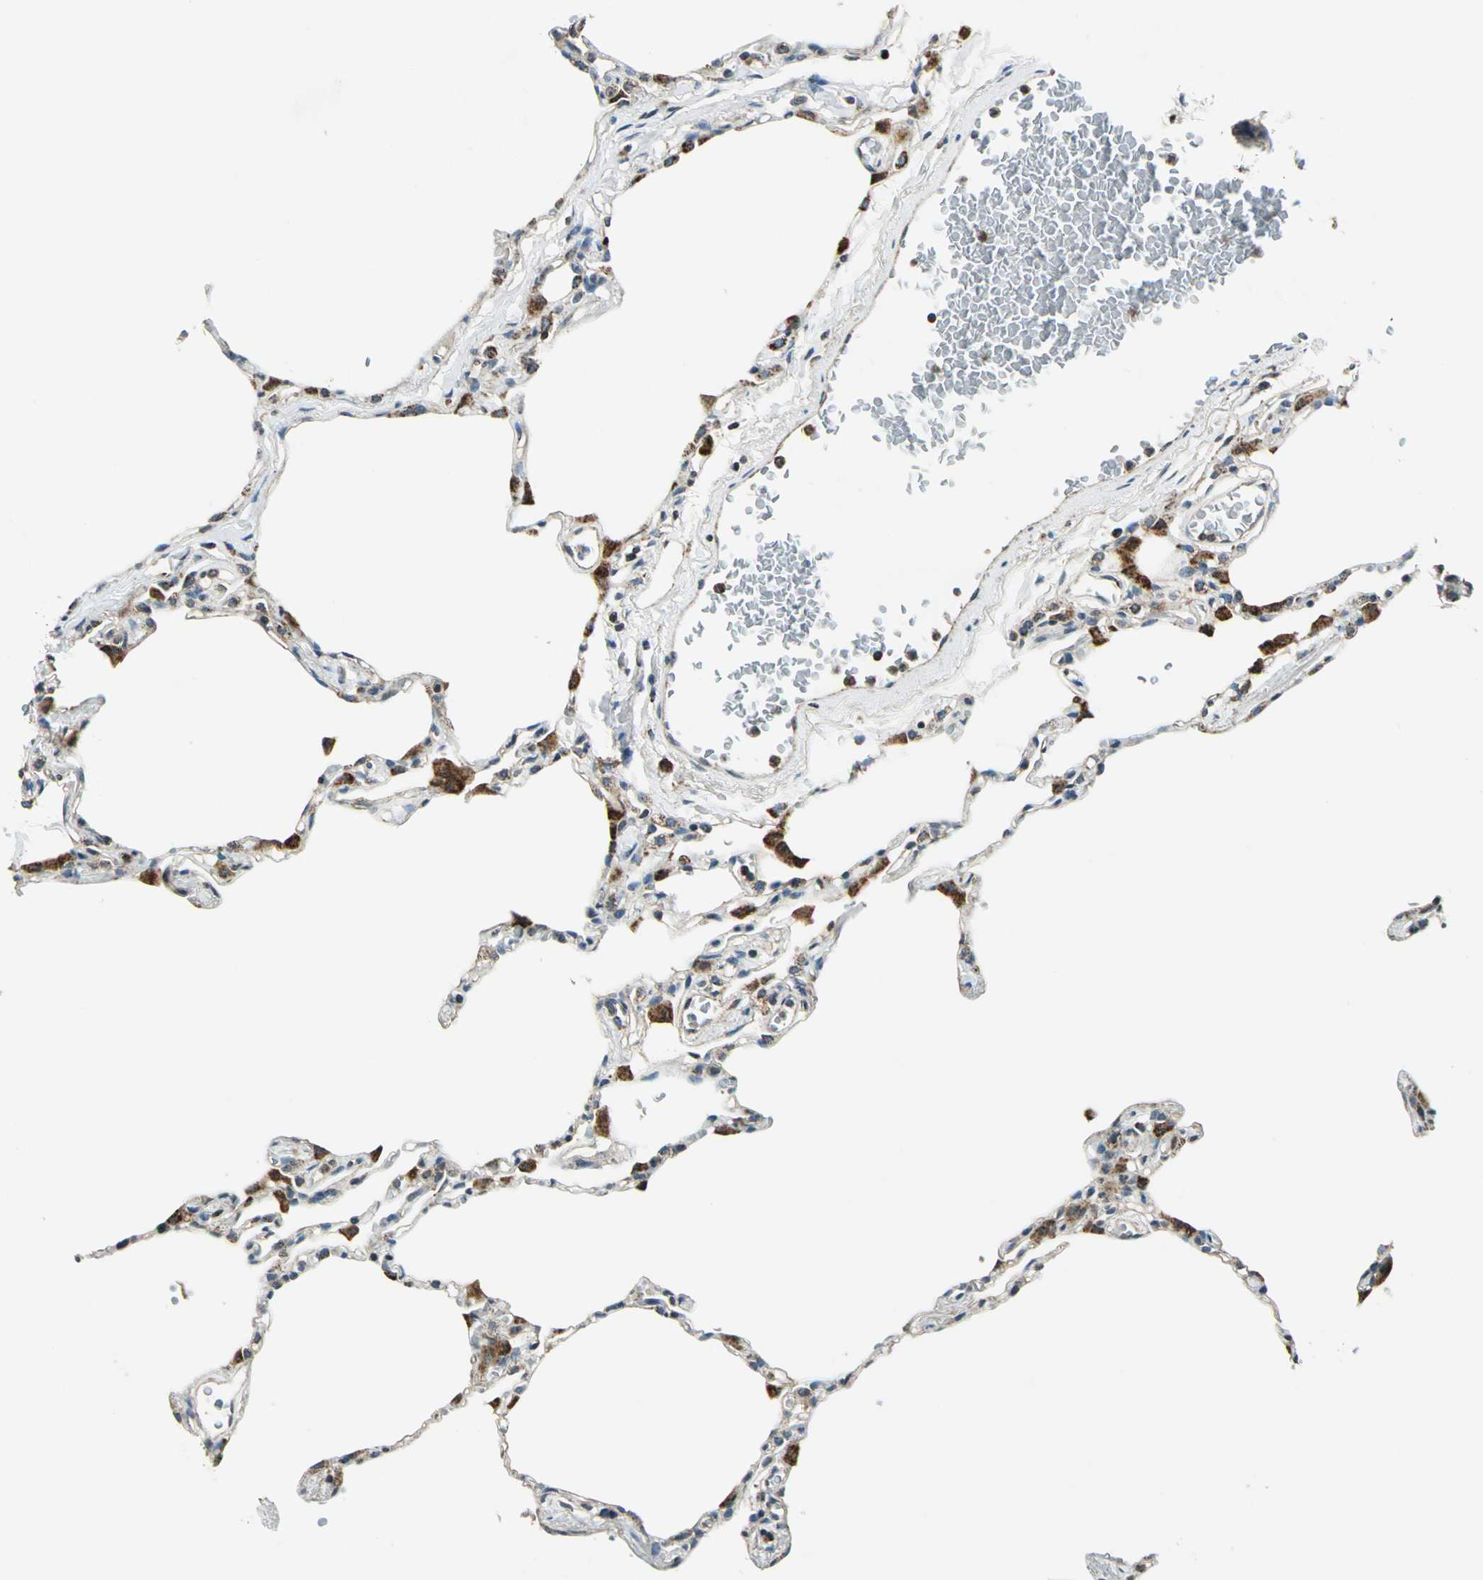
{"staining": {"intensity": "strong", "quantity": "25%-75%", "location": "cytoplasmic/membranous"}, "tissue": "lung", "cell_type": "Alveolar cells", "image_type": "normal", "snomed": [{"axis": "morphology", "description": "Normal tissue, NOS"}, {"axis": "topography", "description": "Lung"}], "caption": "An image showing strong cytoplasmic/membranous staining in about 25%-75% of alveolar cells in unremarkable lung, as visualized by brown immunohistochemical staining.", "gene": "NUDT2", "patient": {"sex": "female", "age": 49}}